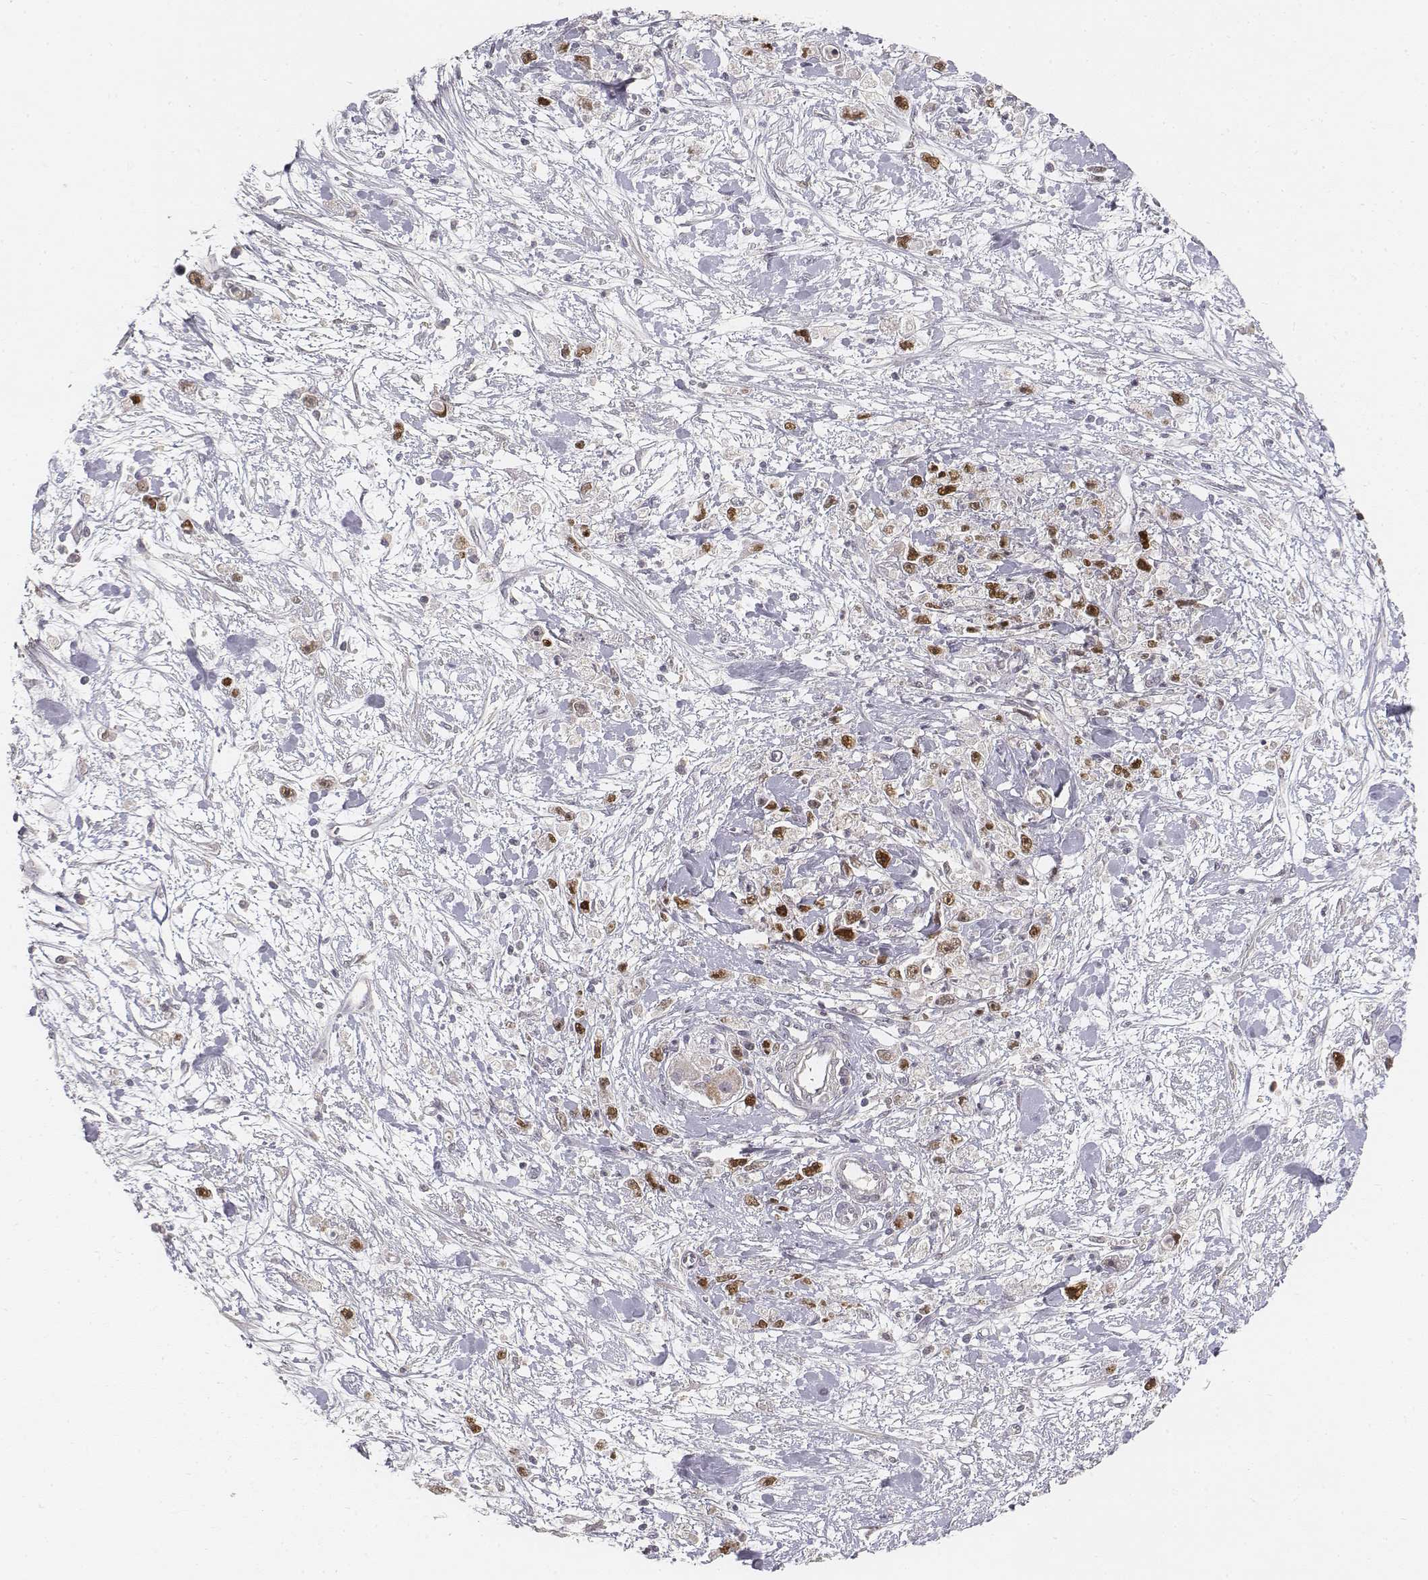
{"staining": {"intensity": "moderate", "quantity": ">75%", "location": "nuclear"}, "tissue": "stomach cancer", "cell_type": "Tumor cells", "image_type": "cancer", "snomed": [{"axis": "morphology", "description": "Adenocarcinoma, NOS"}, {"axis": "topography", "description": "Stomach"}], "caption": "This histopathology image shows immunohistochemistry (IHC) staining of stomach adenocarcinoma, with medium moderate nuclear expression in about >75% of tumor cells.", "gene": "FANCD2", "patient": {"sex": "female", "age": 59}}